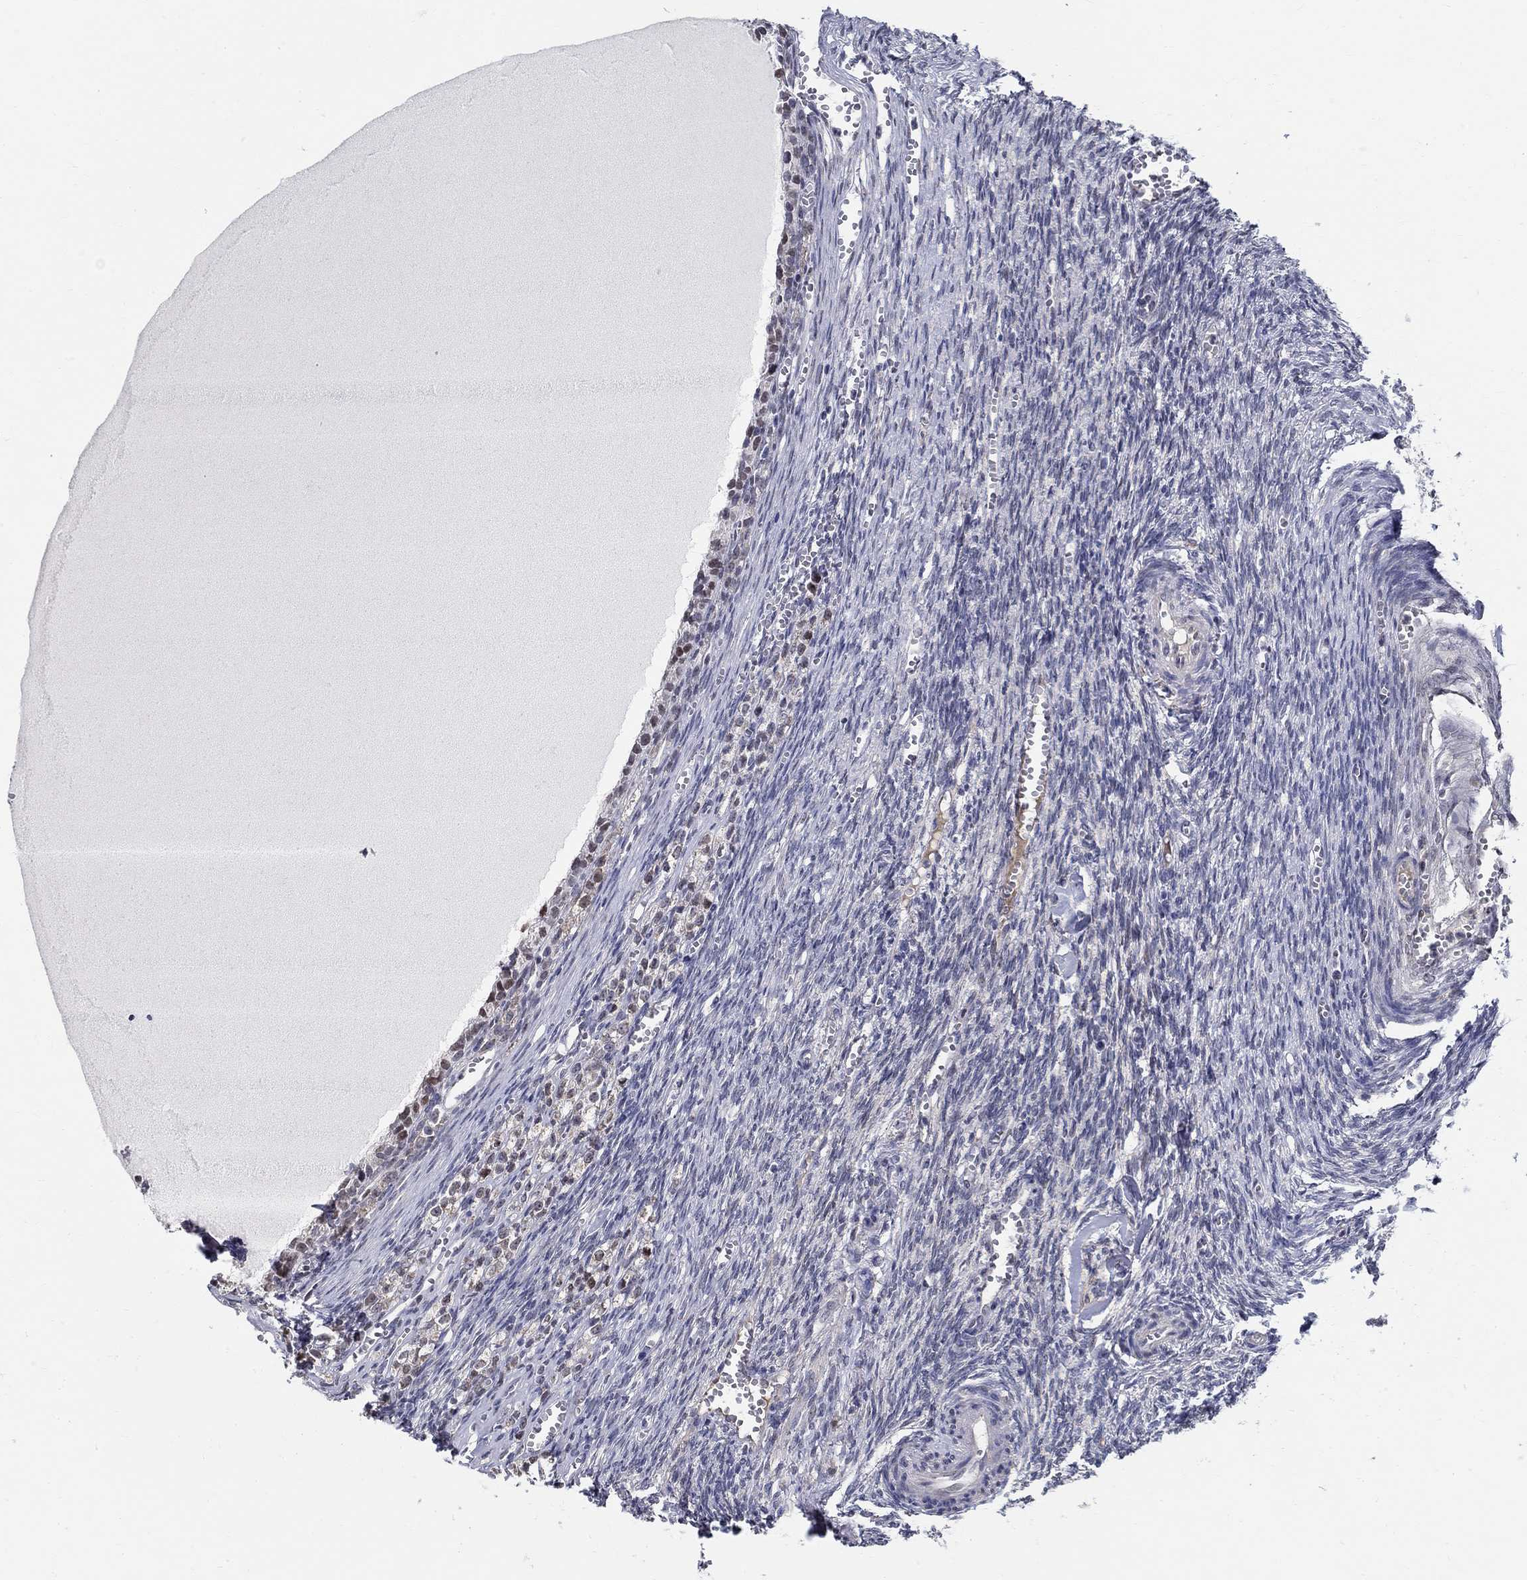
{"staining": {"intensity": "moderate", "quantity": "<25%", "location": "nuclear"}, "tissue": "ovary", "cell_type": "Follicle cells", "image_type": "normal", "snomed": [{"axis": "morphology", "description": "Normal tissue, NOS"}, {"axis": "topography", "description": "Ovary"}], "caption": "Ovary stained with DAB IHC shows low levels of moderate nuclear expression in about <25% of follicle cells. The staining is performed using DAB brown chromogen to label protein expression. The nuclei are counter-stained blue using hematoxylin.", "gene": "C16orf46", "patient": {"sex": "female", "age": 43}}